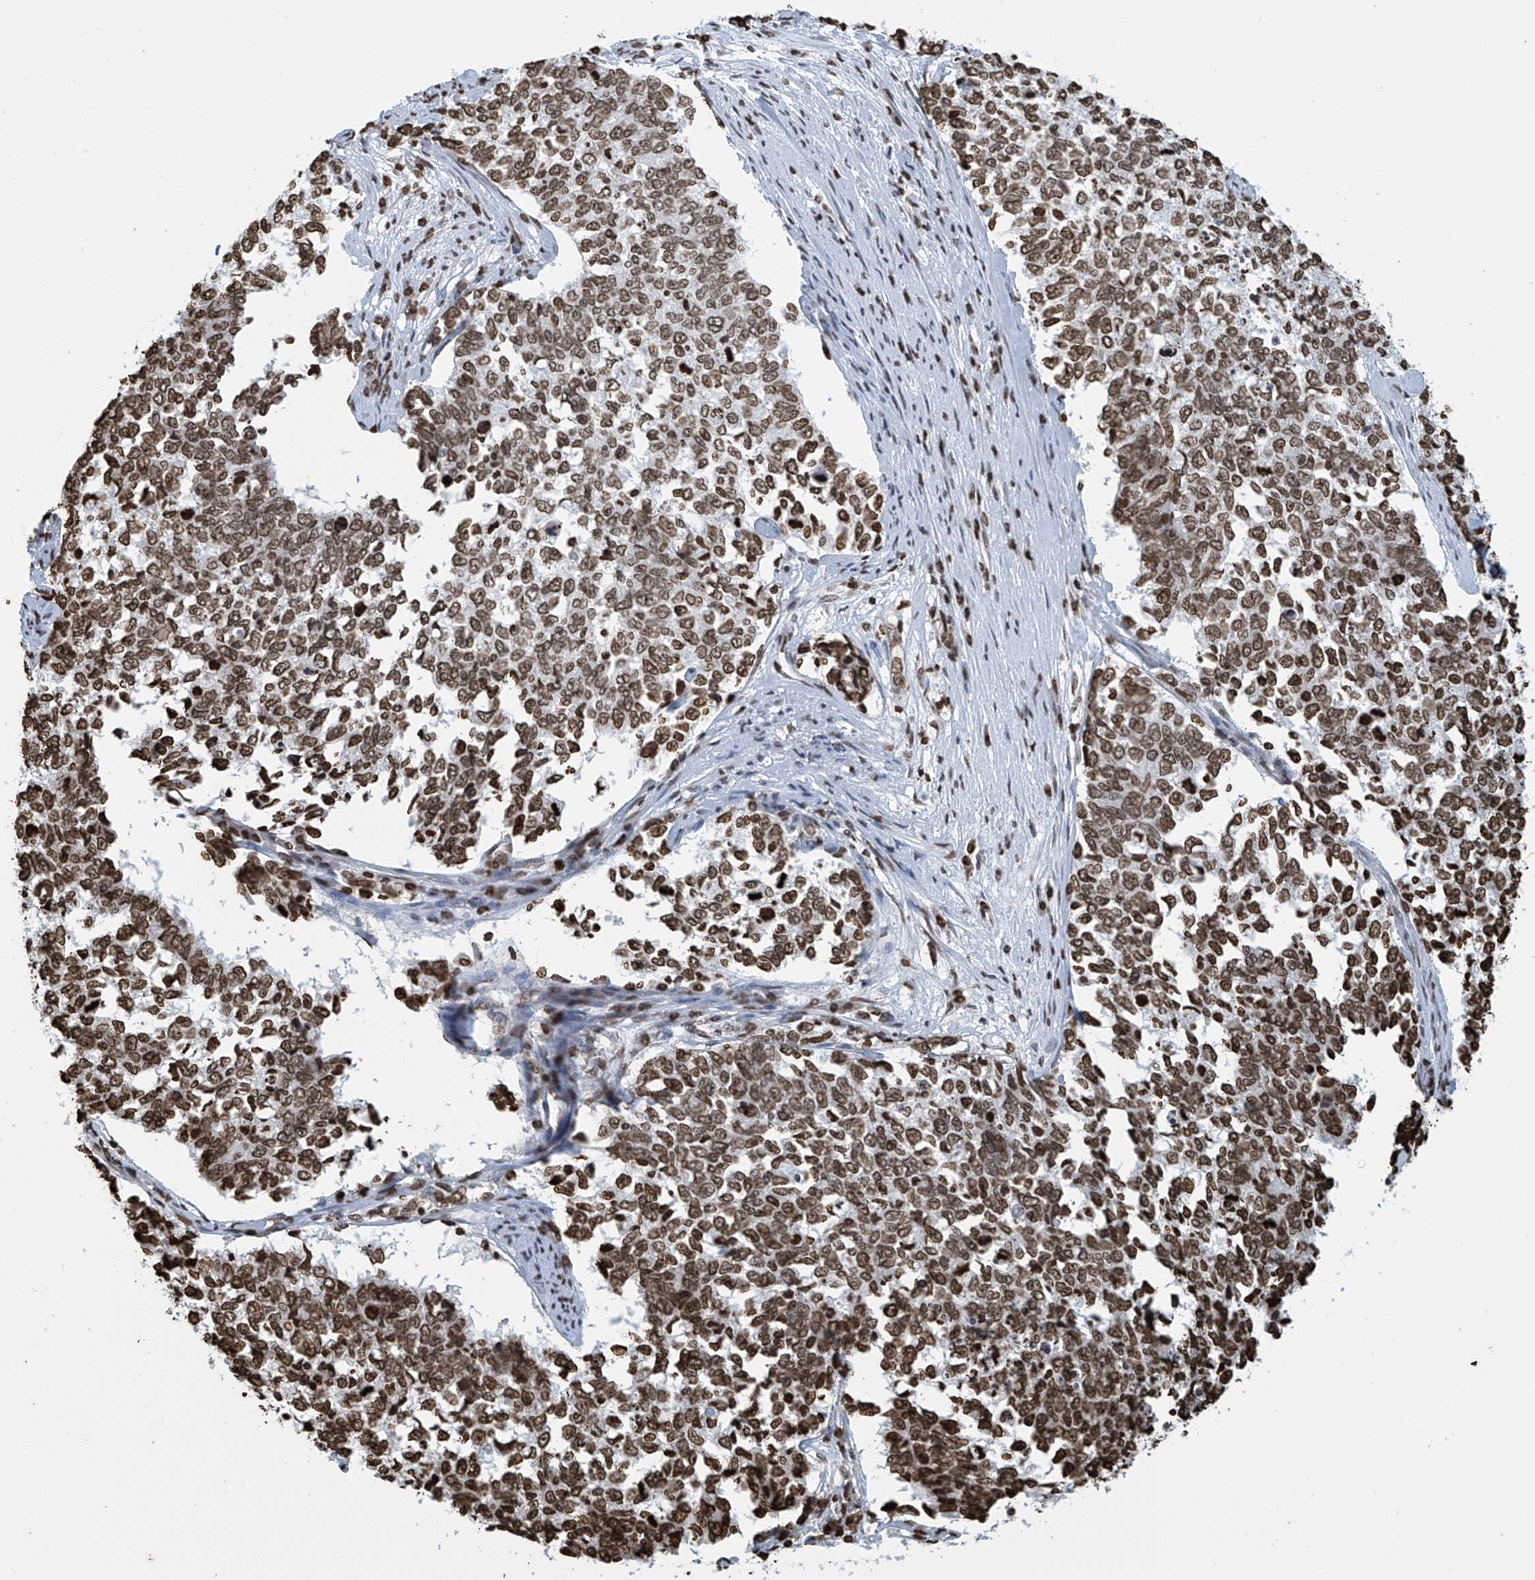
{"staining": {"intensity": "moderate", "quantity": ">75%", "location": "nuclear"}, "tissue": "cervical cancer", "cell_type": "Tumor cells", "image_type": "cancer", "snomed": [{"axis": "morphology", "description": "Squamous cell carcinoma, NOS"}, {"axis": "topography", "description": "Cervix"}], "caption": "A brown stain labels moderate nuclear positivity of a protein in cervical cancer tumor cells.", "gene": "DPPA2", "patient": {"sex": "female", "age": 63}}